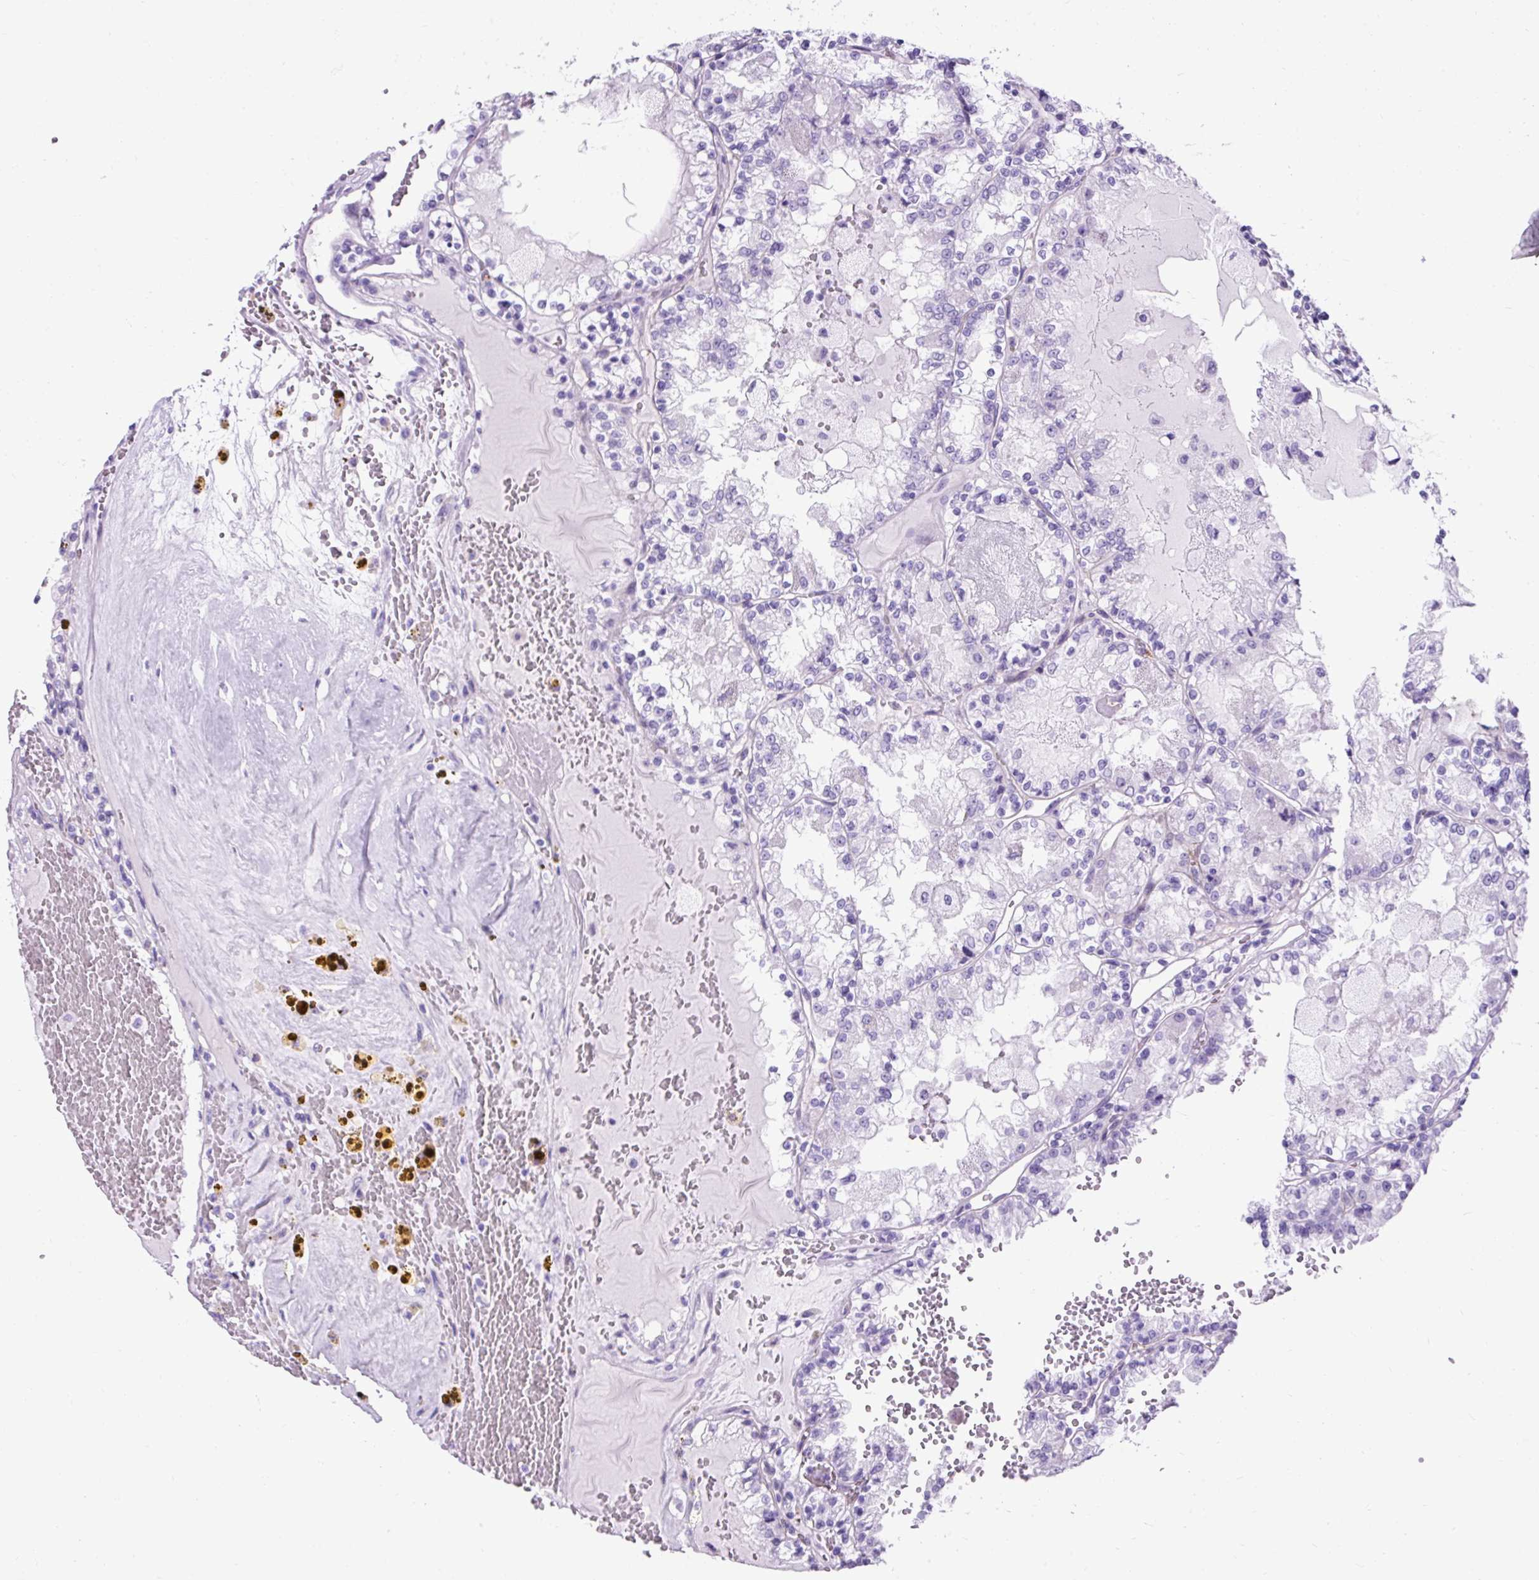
{"staining": {"intensity": "negative", "quantity": "none", "location": "none"}, "tissue": "renal cancer", "cell_type": "Tumor cells", "image_type": "cancer", "snomed": [{"axis": "morphology", "description": "Adenocarcinoma, NOS"}, {"axis": "topography", "description": "Kidney"}], "caption": "The micrograph shows no staining of tumor cells in adenocarcinoma (renal). Brightfield microscopy of immunohistochemistry stained with DAB (3,3'-diaminobenzidine) (brown) and hematoxylin (blue), captured at high magnification.", "gene": "KRT12", "patient": {"sex": "female", "age": 56}}